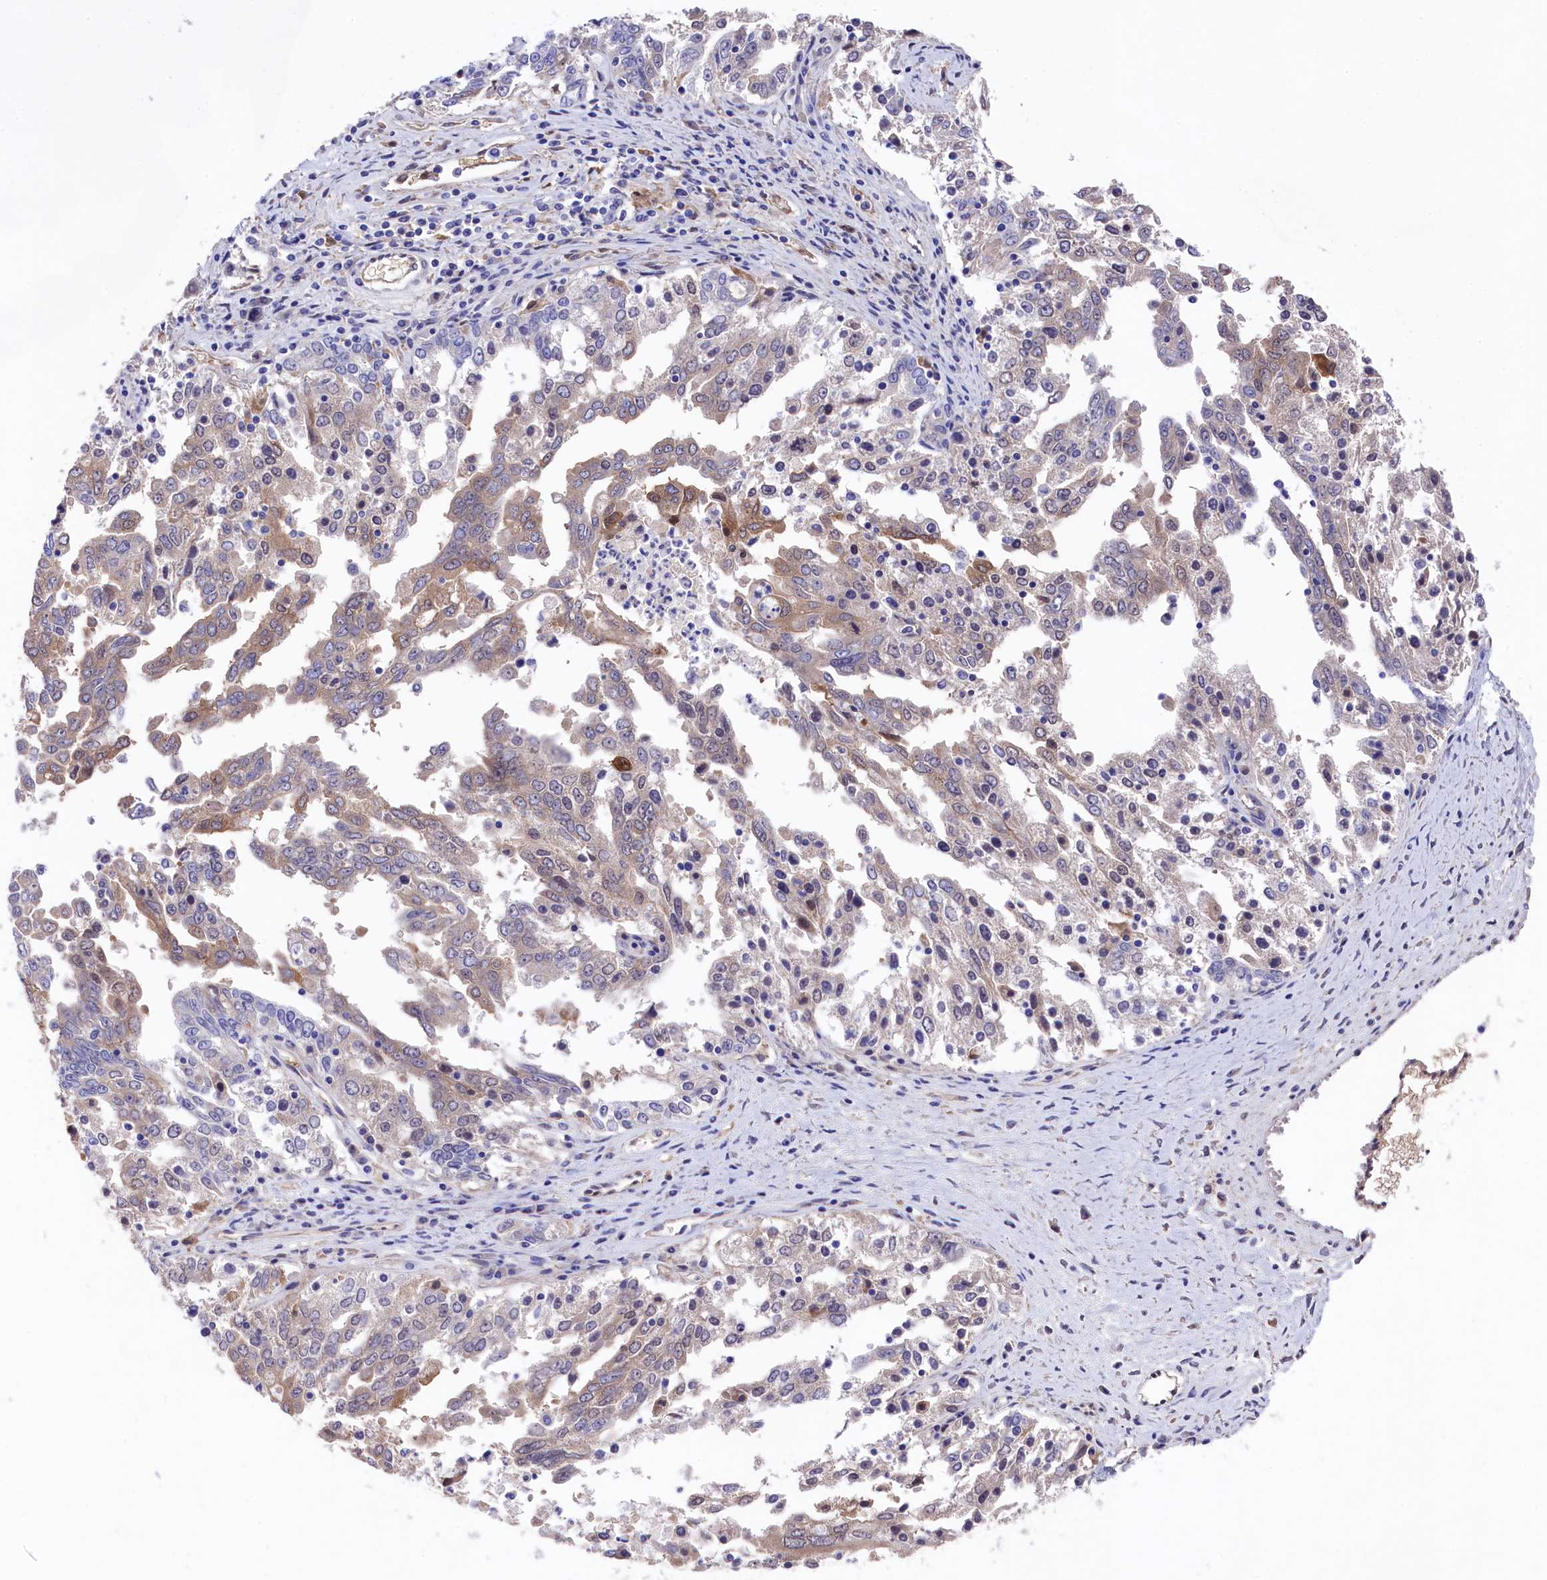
{"staining": {"intensity": "moderate", "quantity": "25%-75%", "location": "cytoplasmic/membranous"}, "tissue": "ovarian cancer", "cell_type": "Tumor cells", "image_type": "cancer", "snomed": [{"axis": "morphology", "description": "Carcinoma, endometroid"}, {"axis": "topography", "description": "Ovary"}], "caption": "Immunohistochemical staining of ovarian endometroid carcinoma demonstrates medium levels of moderate cytoplasmic/membranous protein positivity in about 25%-75% of tumor cells.", "gene": "LHFPL4", "patient": {"sex": "female", "age": 62}}